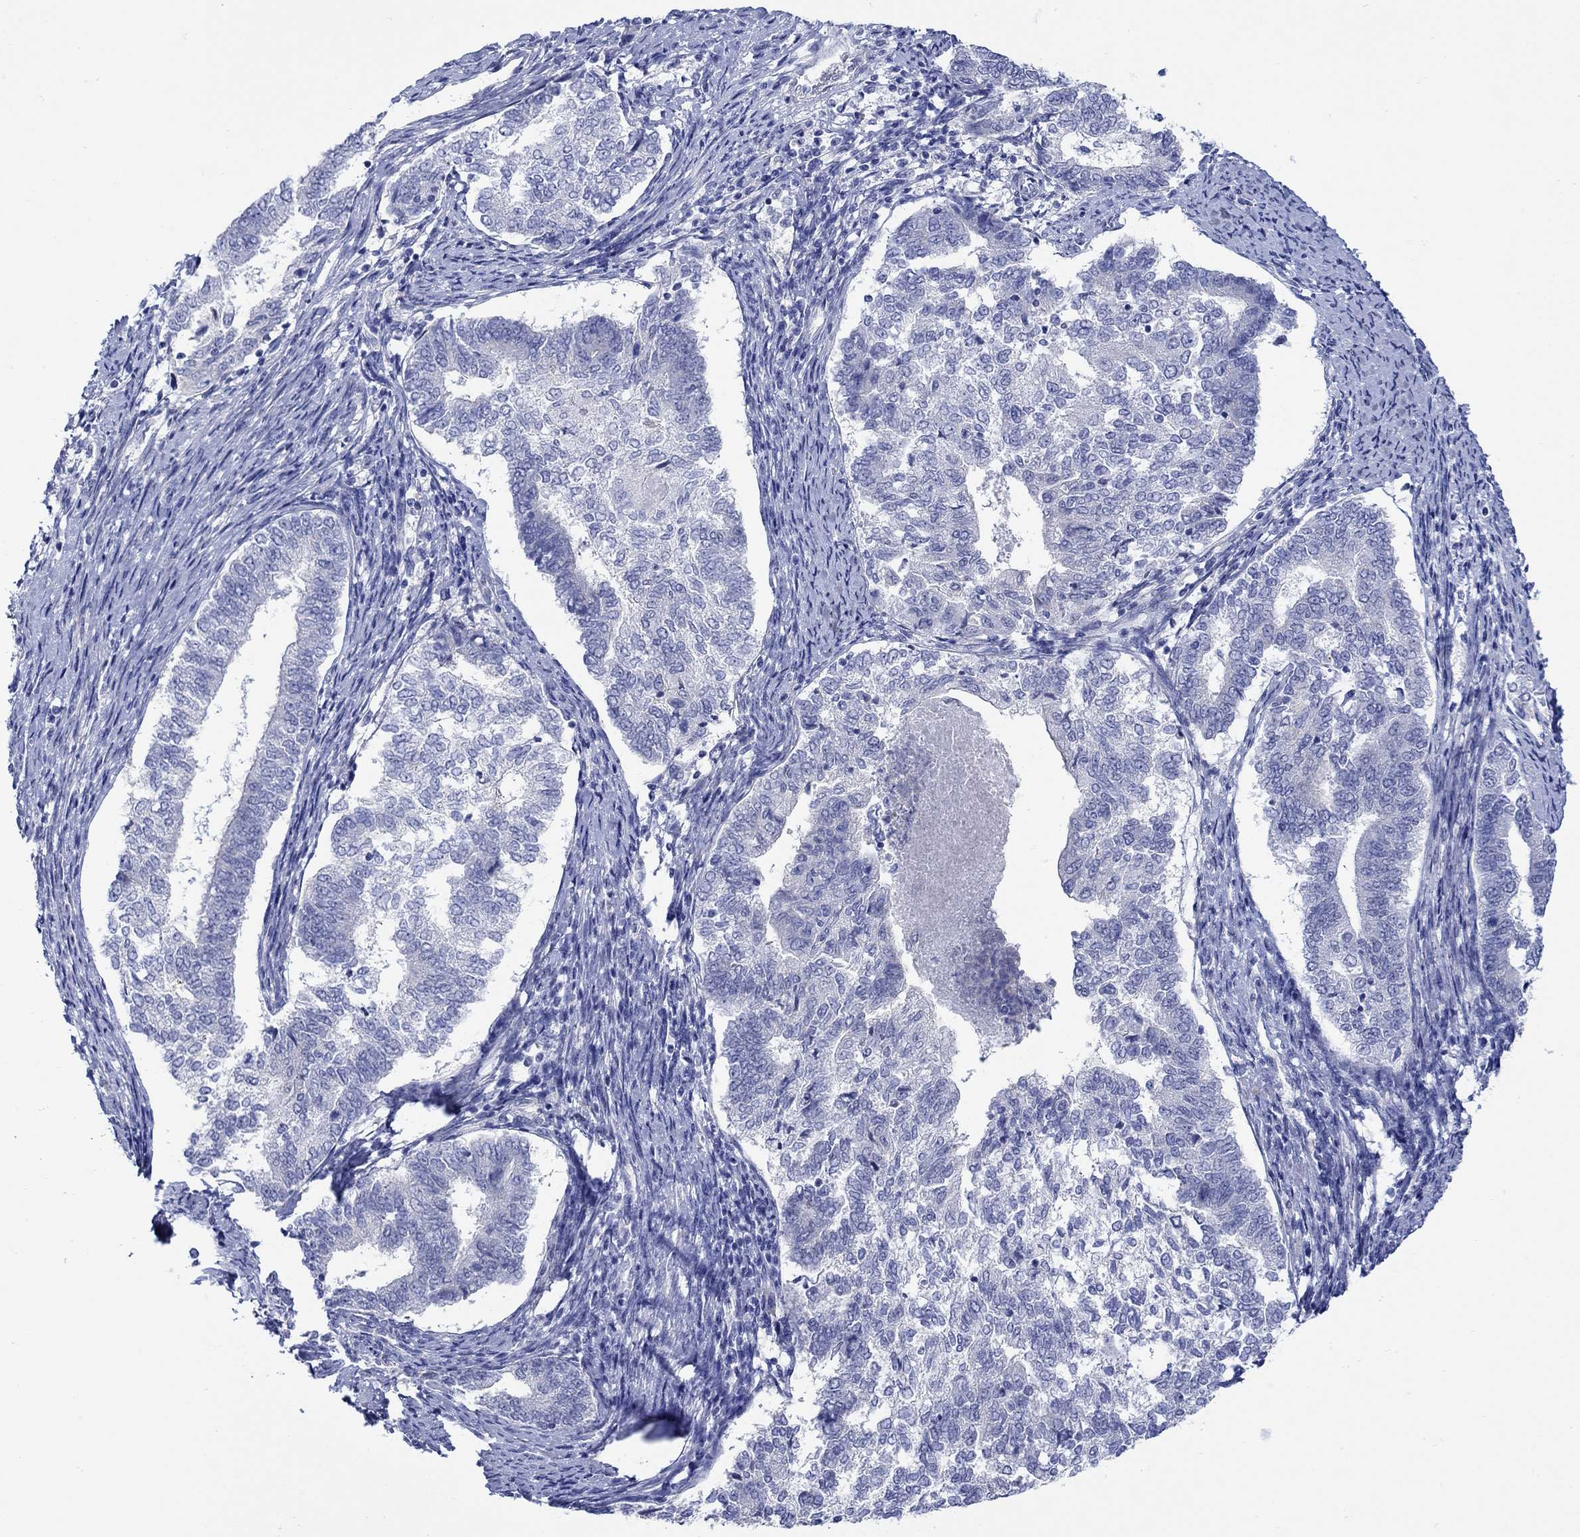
{"staining": {"intensity": "negative", "quantity": "none", "location": "none"}, "tissue": "endometrial cancer", "cell_type": "Tumor cells", "image_type": "cancer", "snomed": [{"axis": "morphology", "description": "Adenocarcinoma, NOS"}, {"axis": "topography", "description": "Endometrium"}], "caption": "Immunohistochemistry image of neoplastic tissue: endometrial cancer (adenocarcinoma) stained with DAB (3,3'-diaminobenzidine) exhibits no significant protein positivity in tumor cells.", "gene": "KRT222", "patient": {"sex": "female", "age": 65}}